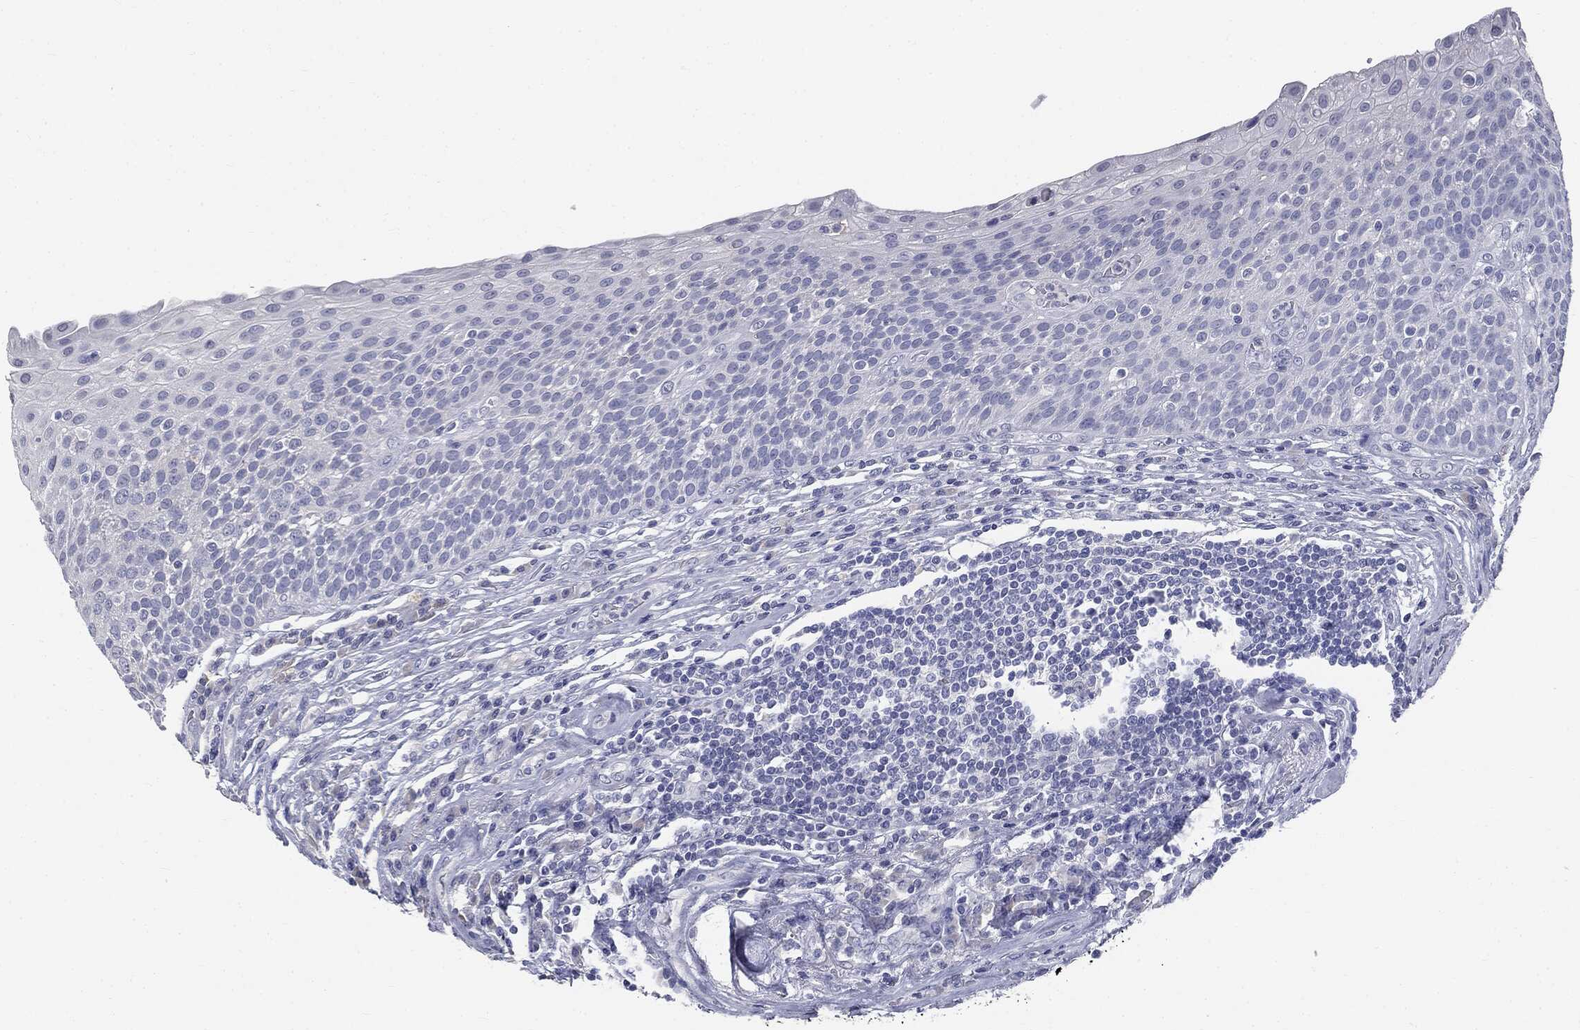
{"staining": {"intensity": "negative", "quantity": "none", "location": "none"}, "tissue": "urothelial cancer", "cell_type": "Tumor cells", "image_type": "cancer", "snomed": [{"axis": "morphology", "description": "Urothelial carcinoma, High grade"}, {"axis": "topography", "description": "Urinary bladder"}], "caption": "Tumor cells are negative for protein expression in human urothelial cancer.", "gene": "AFP", "patient": {"sex": "female", "age": 70}}